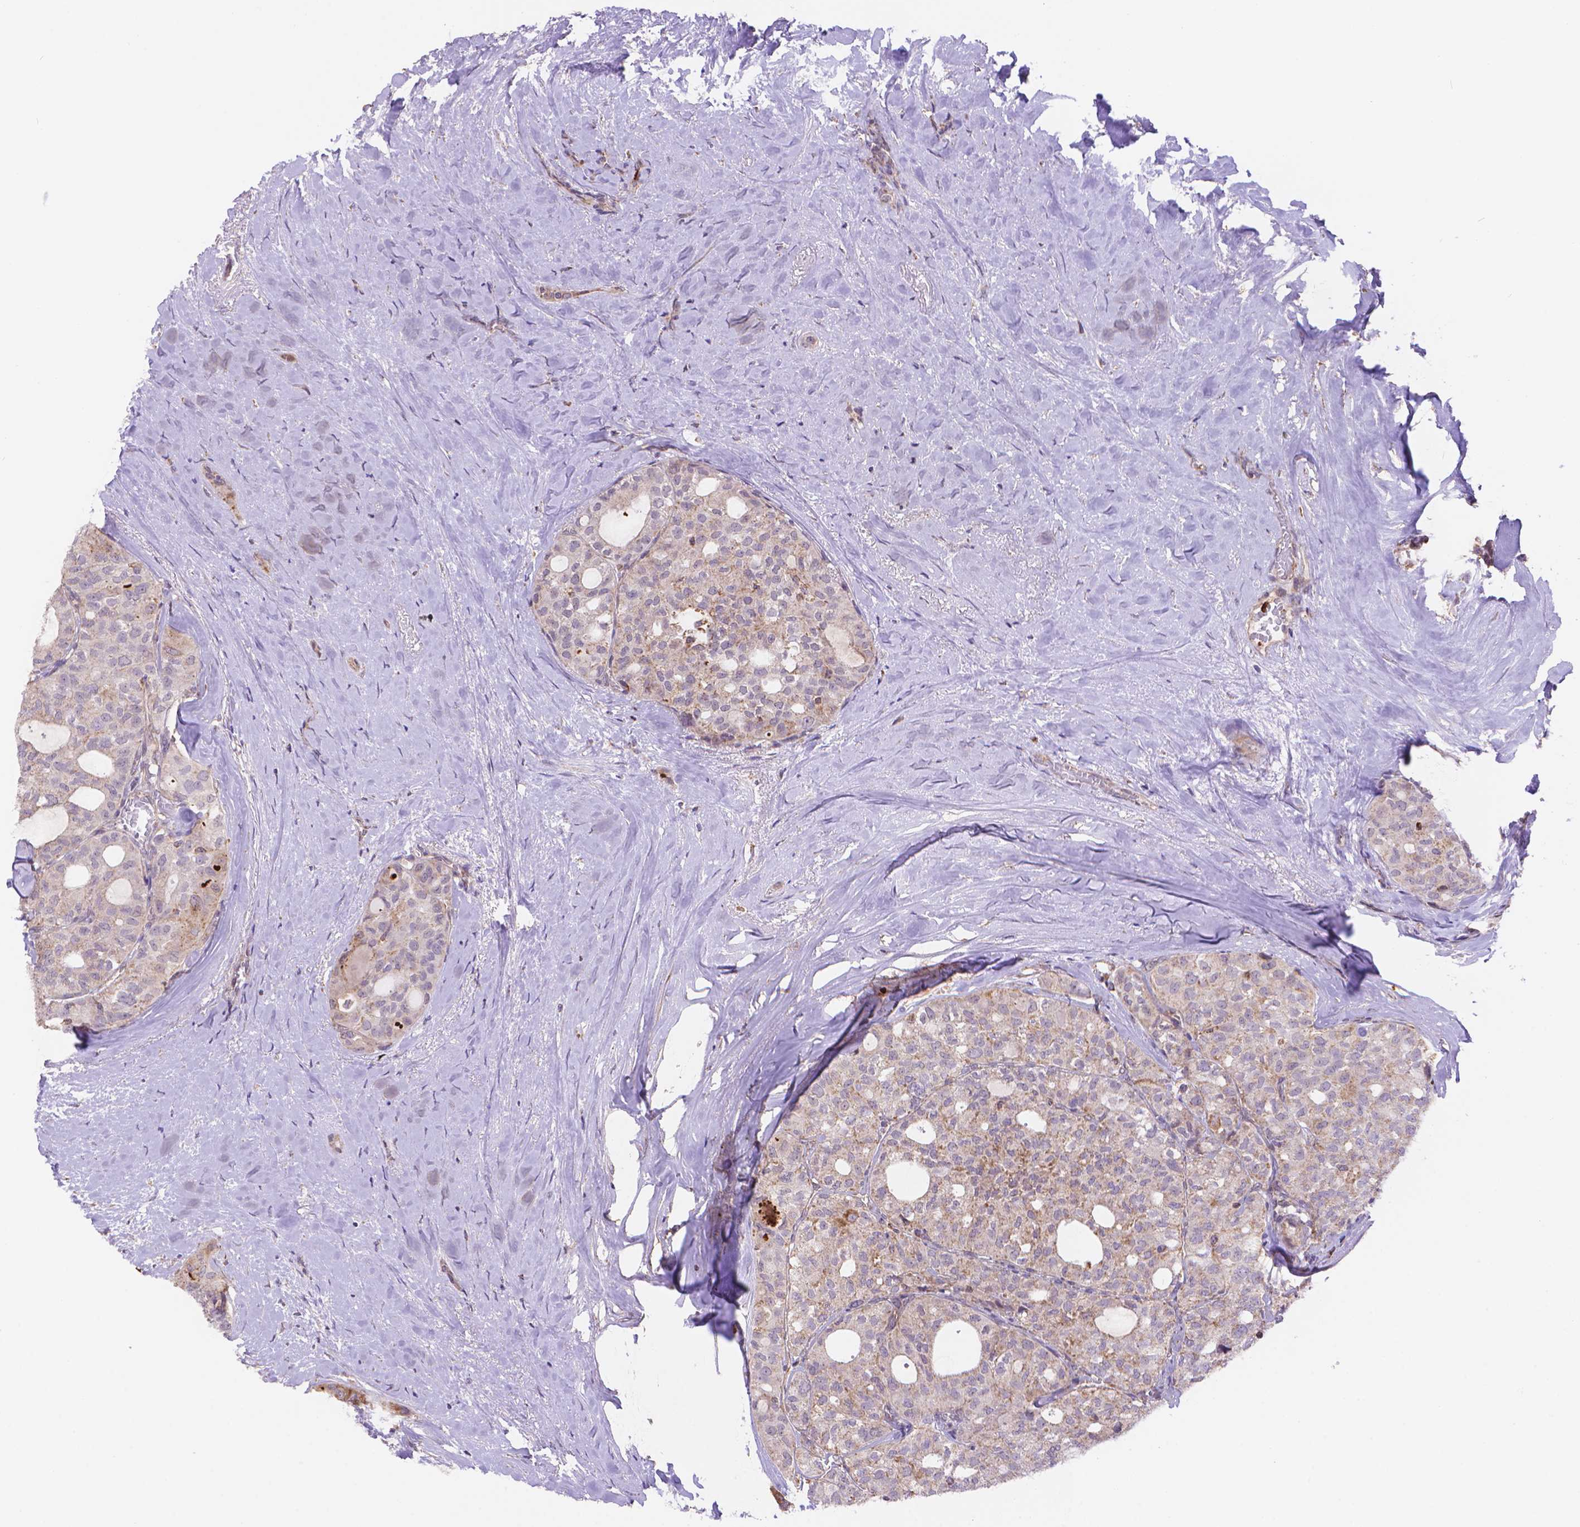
{"staining": {"intensity": "weak", "quantity": "<25%", "location": "cytoplasmic/membranous"}, "tissue": "thyroid cancer", "cell_type": "Tumor cells", "image_type": "cancer", "snomed": [{"axis": "morphology", "description": "Follicular adenoma carcinoma, NOS"}, {"axis": "topography", "description": "Thyroid gland"}], "caption": "Tumor cells are negative for brown protein staining in thyroid follicular adenoma carcinoma.", "gene": "CYYR1", "patient": {"sex": "male", "age": 75}}